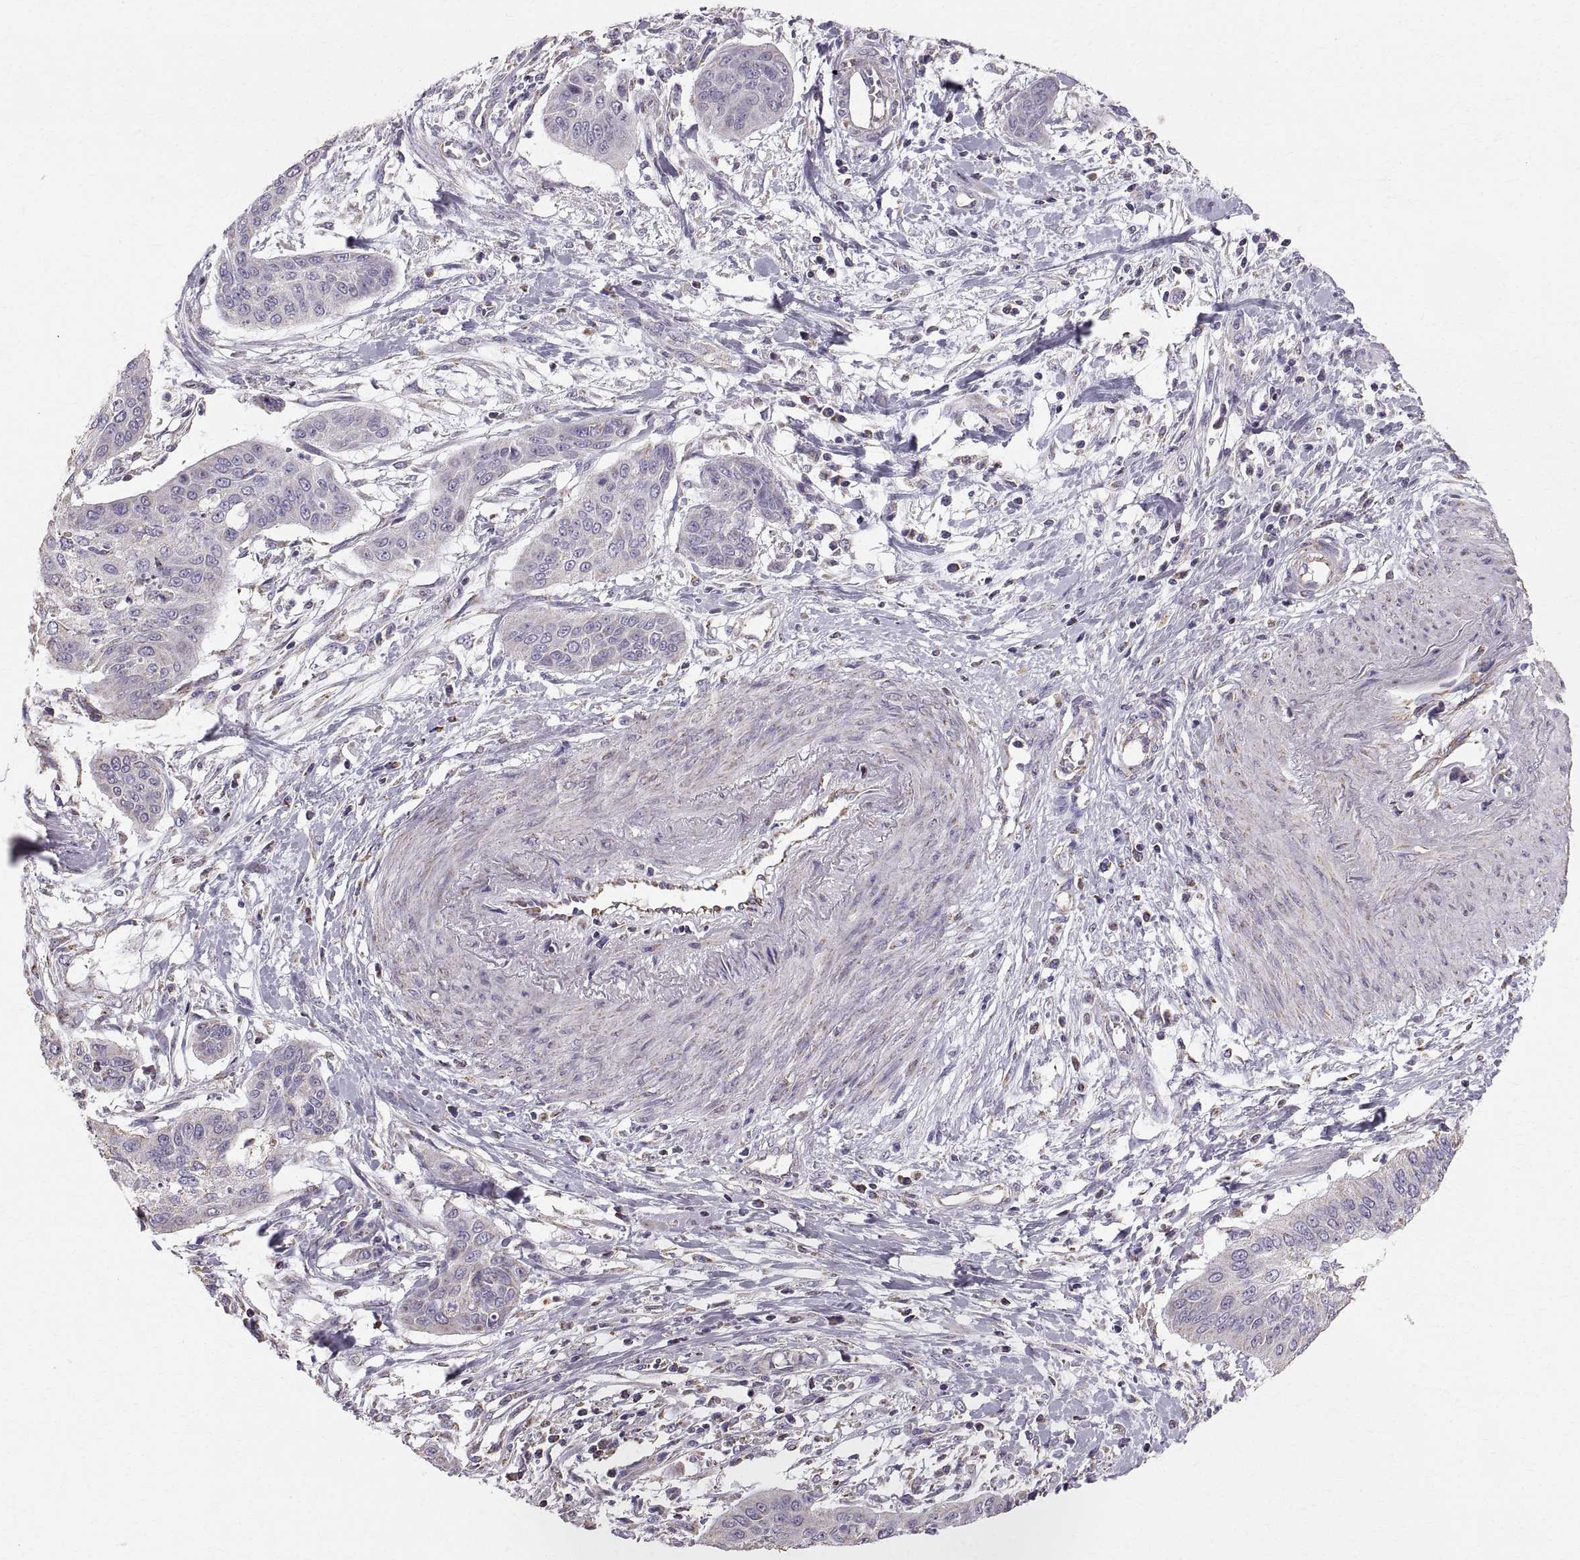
{"staining": {"intensity": "negative", "quantity": "none", "location": "none"}, "tissue": "cervical cancer", "cell_type": "Tumor cells", "image_type": "cancer", "snomed": [{"axis": "morphology", "description": "Squamous cell carcinoma, NOS"}, {"axis": "topography", "description": "Cervix"}], "caption": "Tumor cells are negative for brown protein staining in cervical cancer (squamous cell carcinoma).", "gene": "STMND1", "patient": {"sex": "female", "age": 39}}